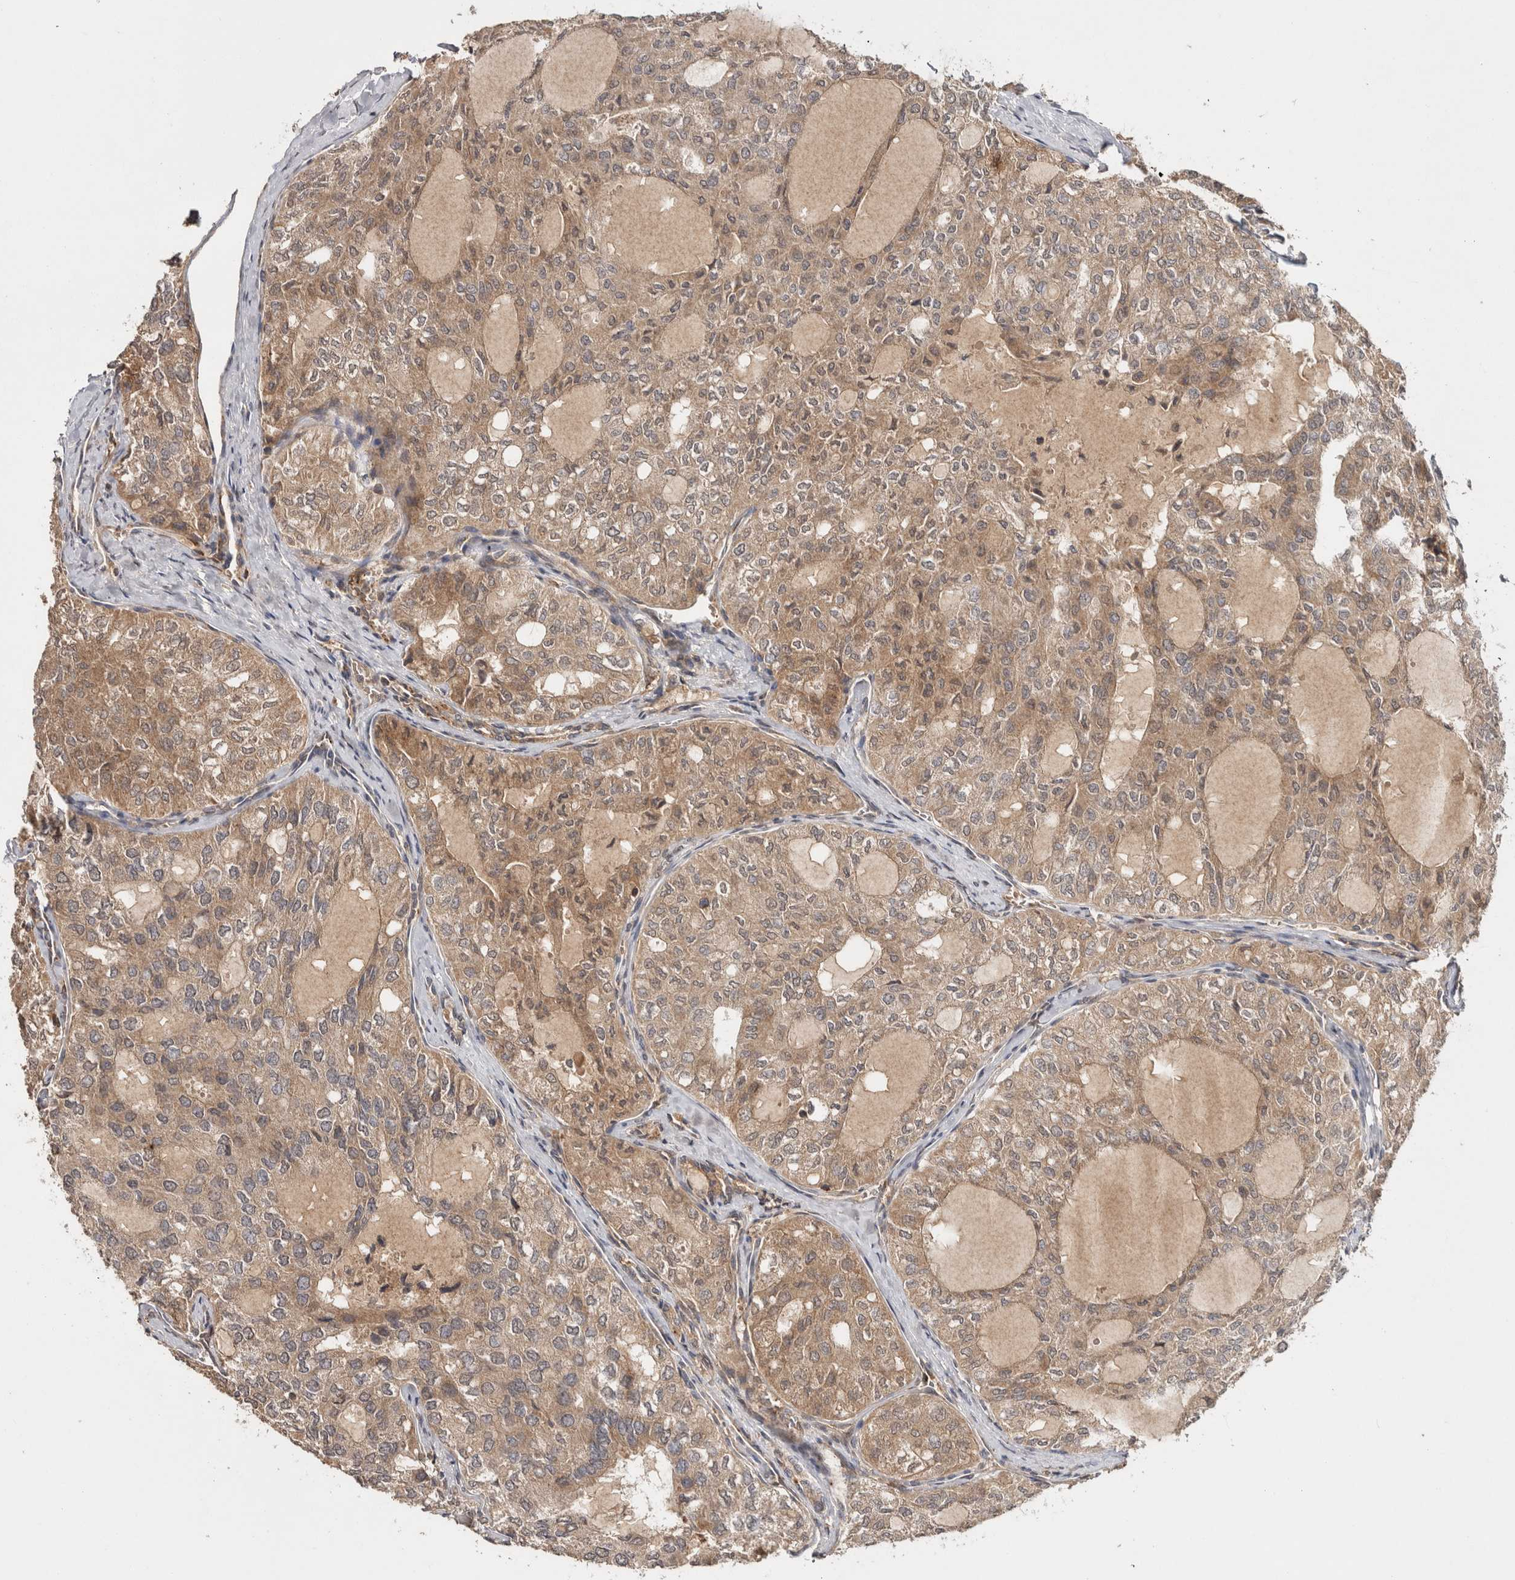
{"staining": {"intensity": "weak", "quantity": ">75%", "location": "cytoplasmic/membranous"}, "tissue": "thyroid cancer", "cell_type": "Tumor cells", "image_type": "cancer", "snomed": [{"axis": "morphology", "description": "Follicular adenoma carcinoma, NOS"}, {"axis": "topography", "description": "Thyroid gland"}], "caption": "Immunohistochemistry staining of thyroid cancer (follicular adenoma carcinoma), which demonstrates low levels of weak cytoplasmic/membranous expression in approximately >75% of tumor cells indicating weak cytoplasmic/membranous protein positivity. The staining was performed using DAB (brown) for protein detection and nuclei were counterstained in hematoxylin (blue).", "gene": "HMOX2", "patient": {"sex": "male", "age": 75}}